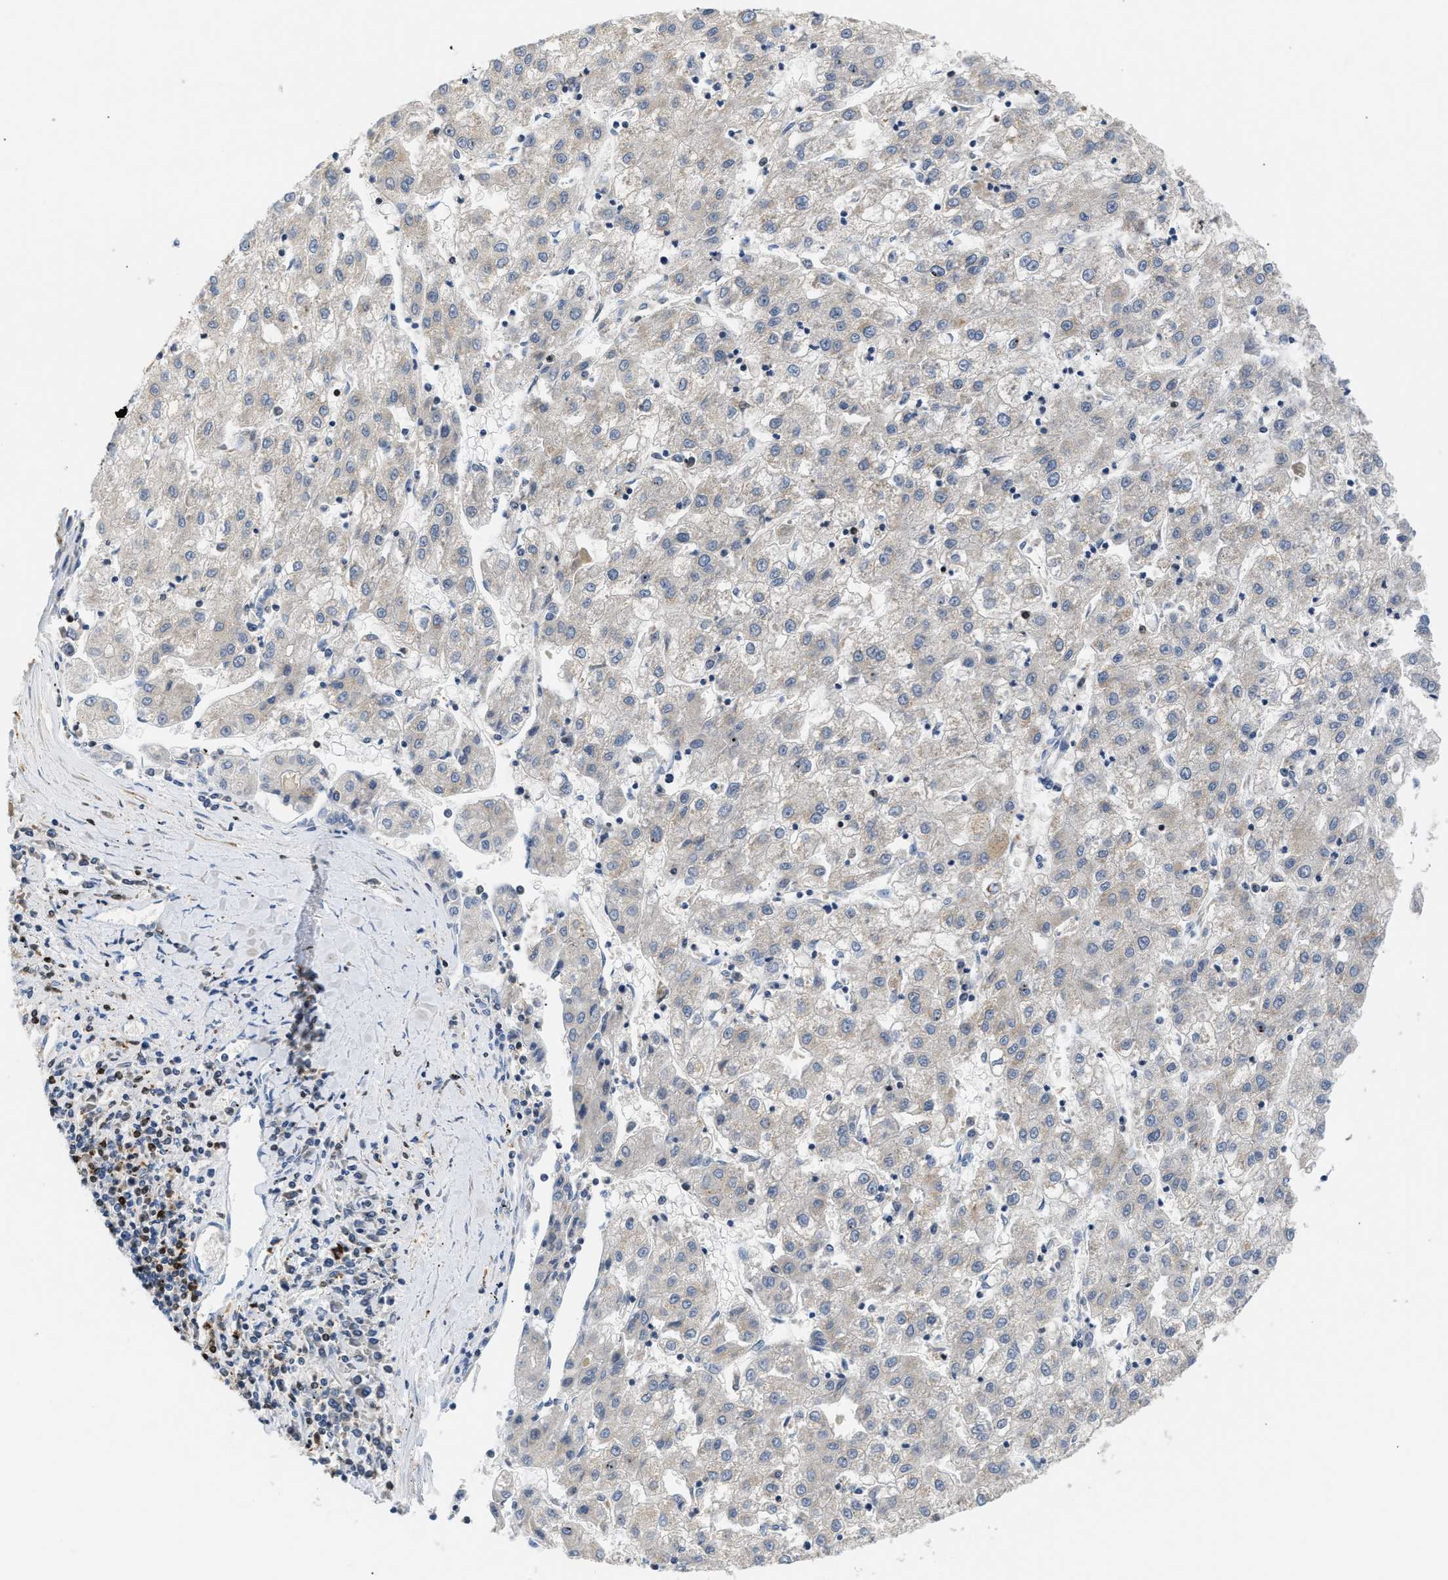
{"staining": {"intensity": "negative", "quantity": "none", "location": "none"}, "tissue": "liver cancer", "cell_type": "Tumor cells", "image_type": "cancer", "snomed": [{"axis": "morphology", "description": "Carcinoma, Hepatocellular, NOS"}, {"axis": "topography", "description": "Liver"}], "caption": "Image shows no significant protein expression in tumor cells of liver hepatocellular carcinoma.", "gene": "SLIT2", "patient": {"sex": "male", "age": 72}}